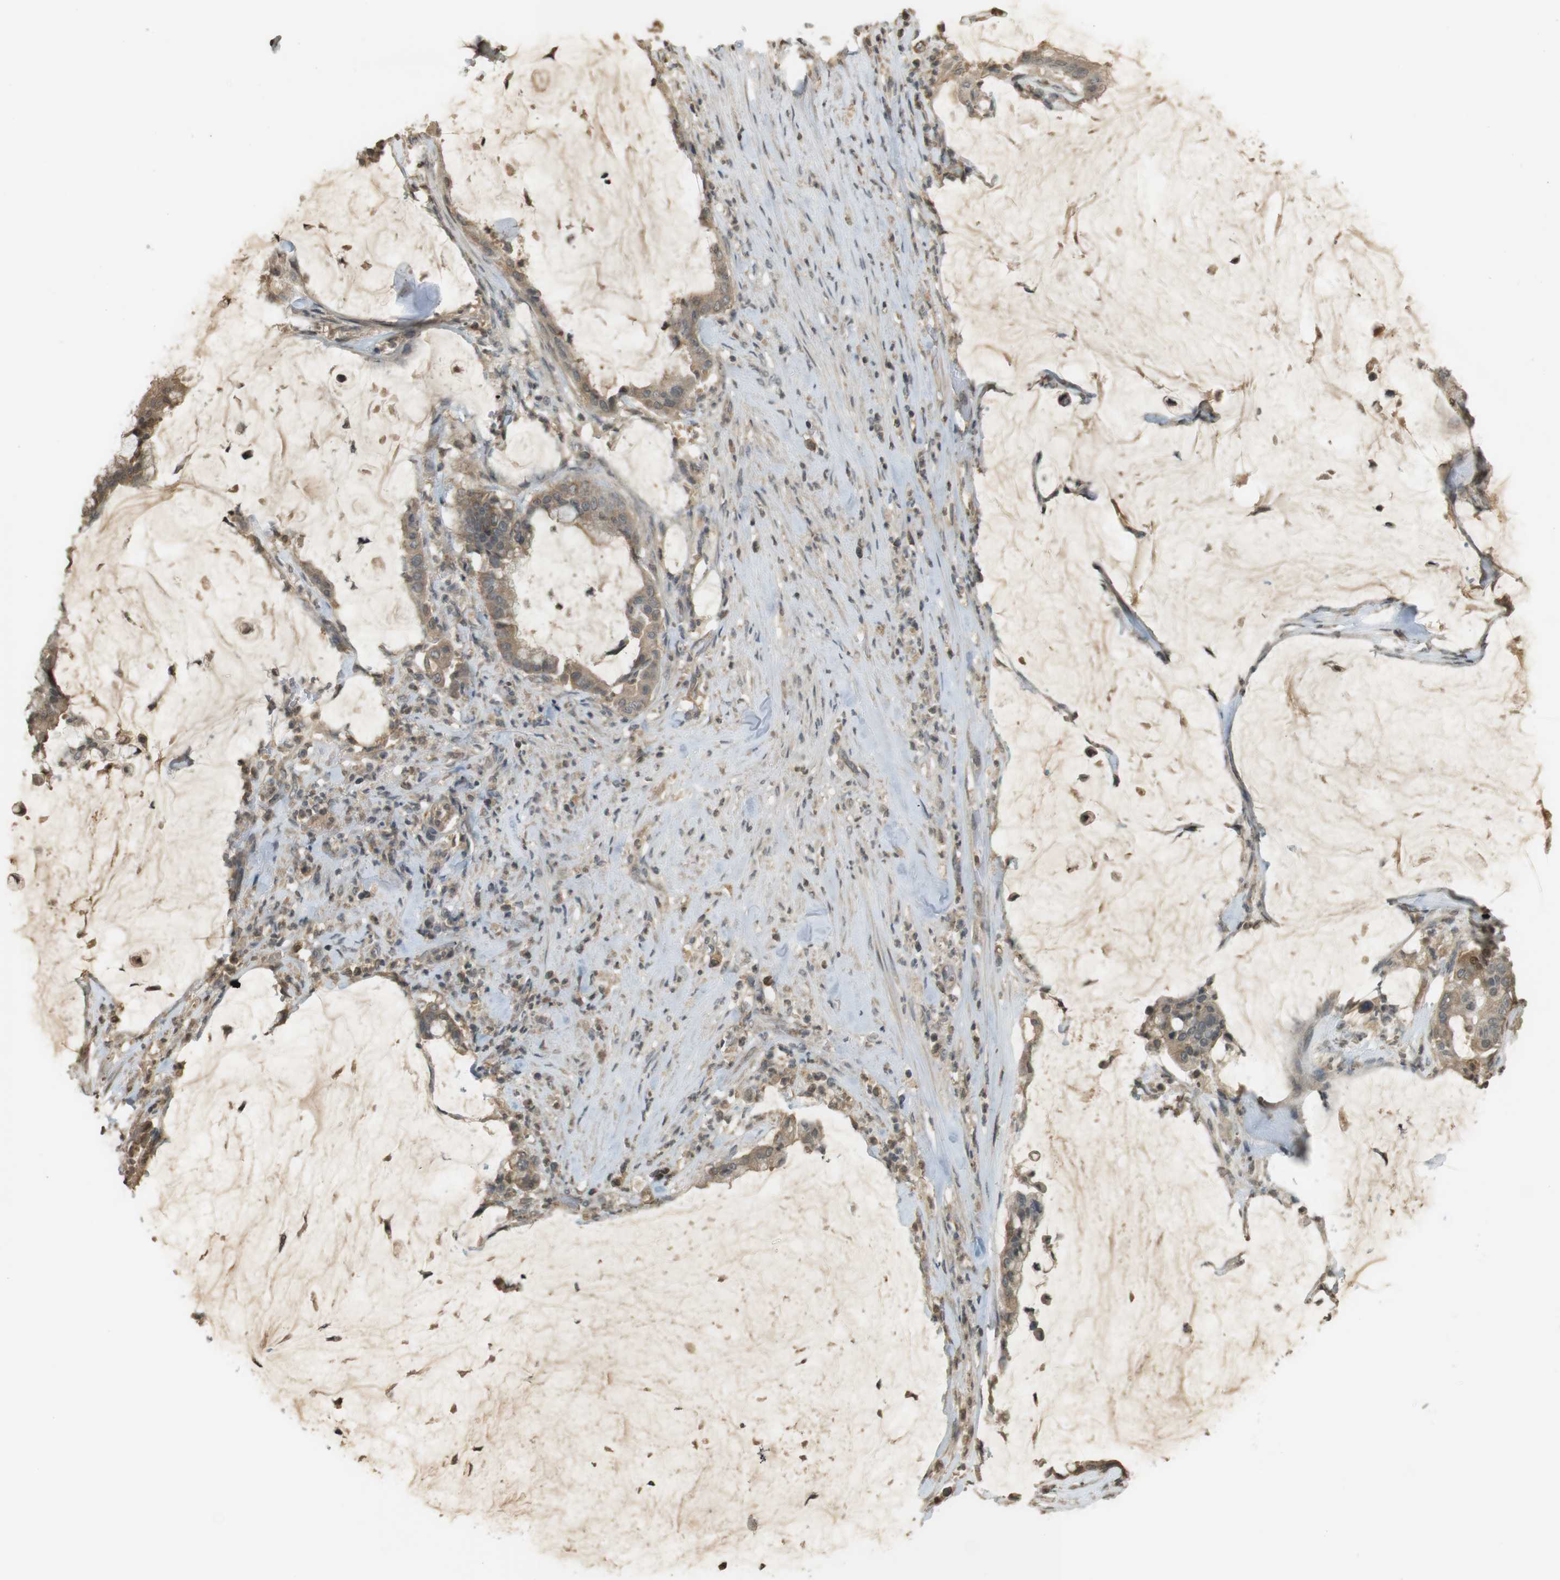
{"staining": {"intensity": "weak", "quantity": ">75%", "location": "cytoplasmic/membranous"}, "tissue": "pancreatic cancer", "cell_type": "Tumor cells", "image_type": "cancer", "snomed": [{"axis": "morphology", "description": "Adenocarcinoma, NOS"}, {"axis": "topography", "description": "Pancreas"}], "caption": "Immunohistochemistry image of neoplastic tissue: human adenocarcinoma (pancreatic) stained using immunohistochemistry demonstrates low levels of weak protein expression localized specifically in the cytoplasmic/membranous of tumor cells, appearing as a cytoplasmic/membranous brown color.", "gene": "SRR", "patient": {"sex": "male", "age": 41}}